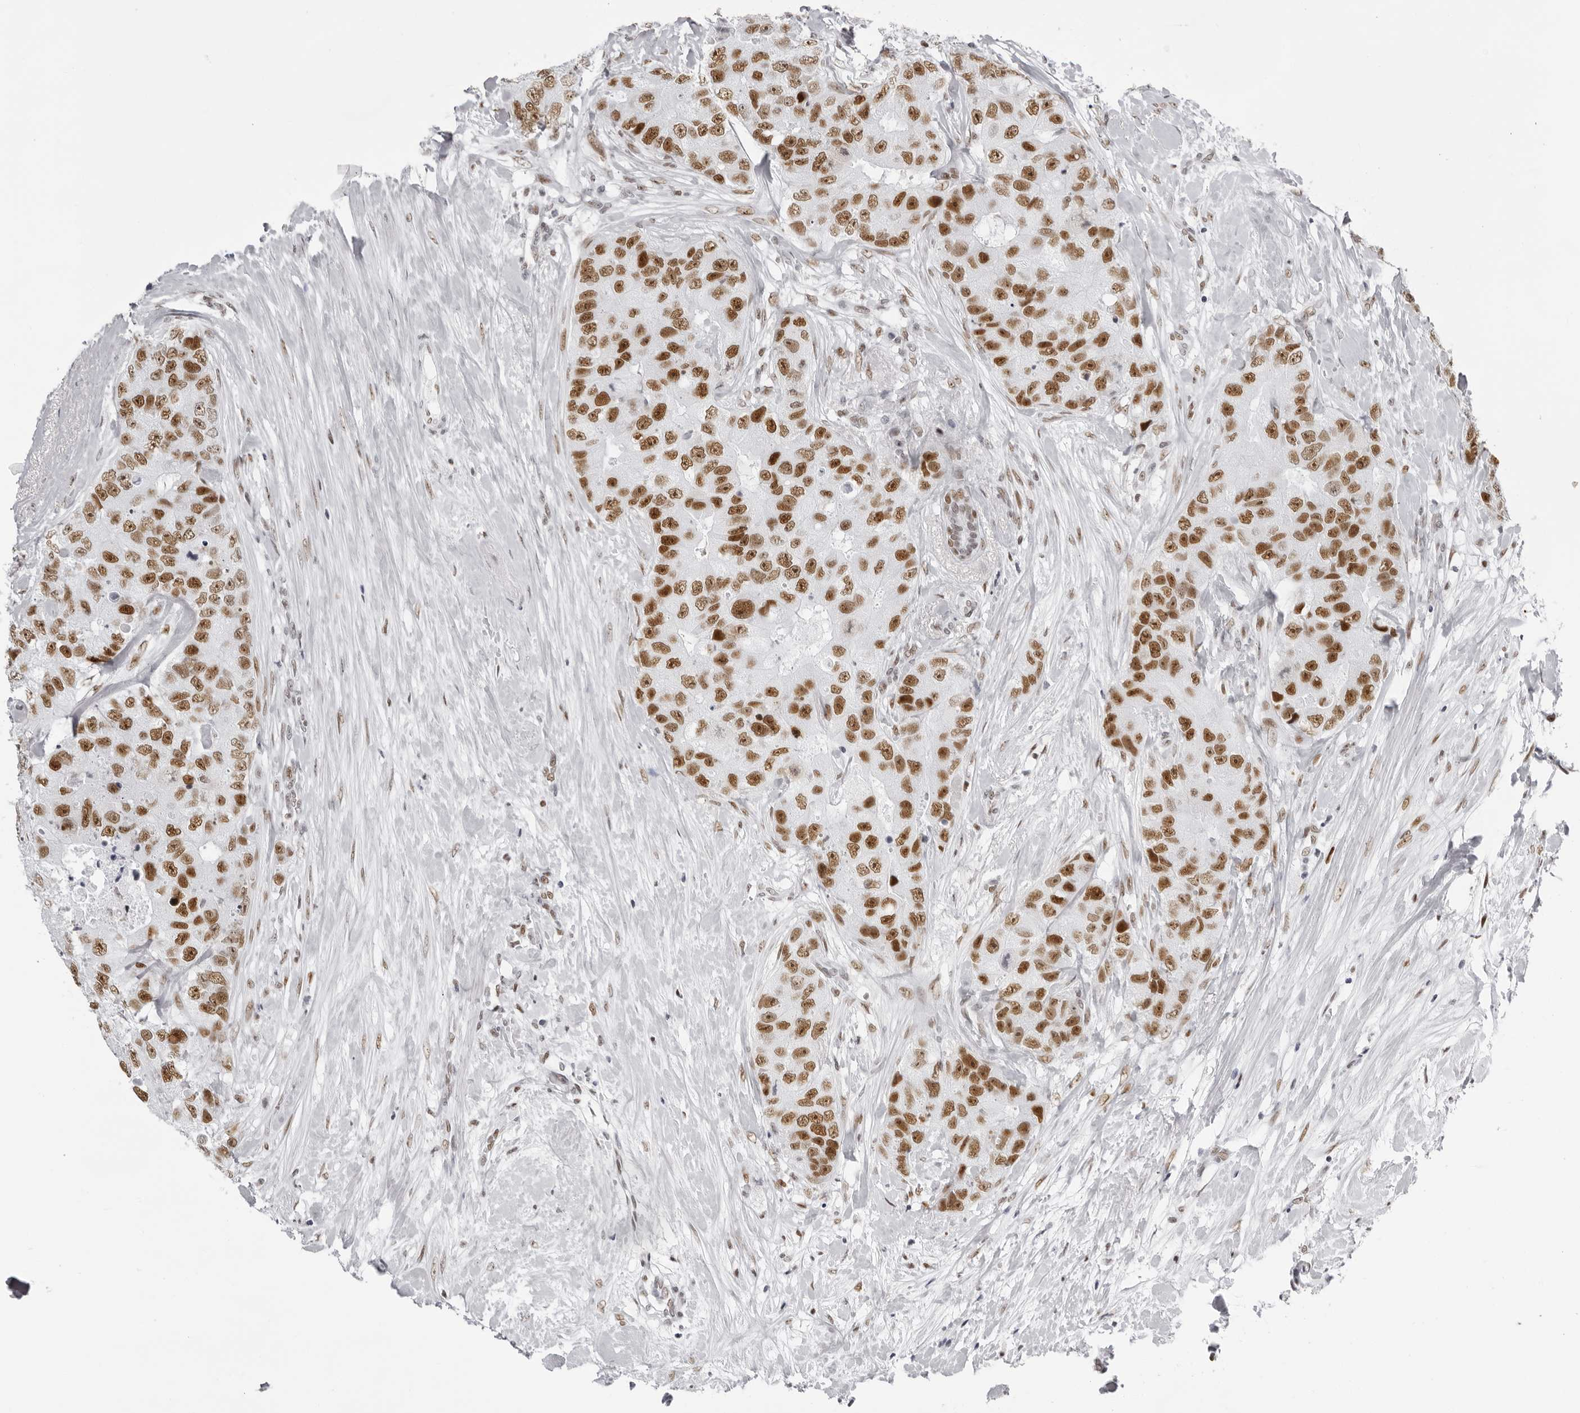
{"staining": {"intensity": "strong", "quantity": ">75%", "location": "nuclear"}, "tissue": "breast cancer", "cell_type": "Tumor cells", "image_type": "cancer", "snomed": [{"axis": "morphology", "description": "Duct carcinoma"}, {"axis": "topography", "description": "Breast"}], "caption": "Human breast cancer (intraductal carcinoma) stained with a brown dye reveals strong nuclear positive positivity in about >75% of tumor cells.", "gene": "IRF2BP2", "patient": {"sex": "female", "age": 62}}